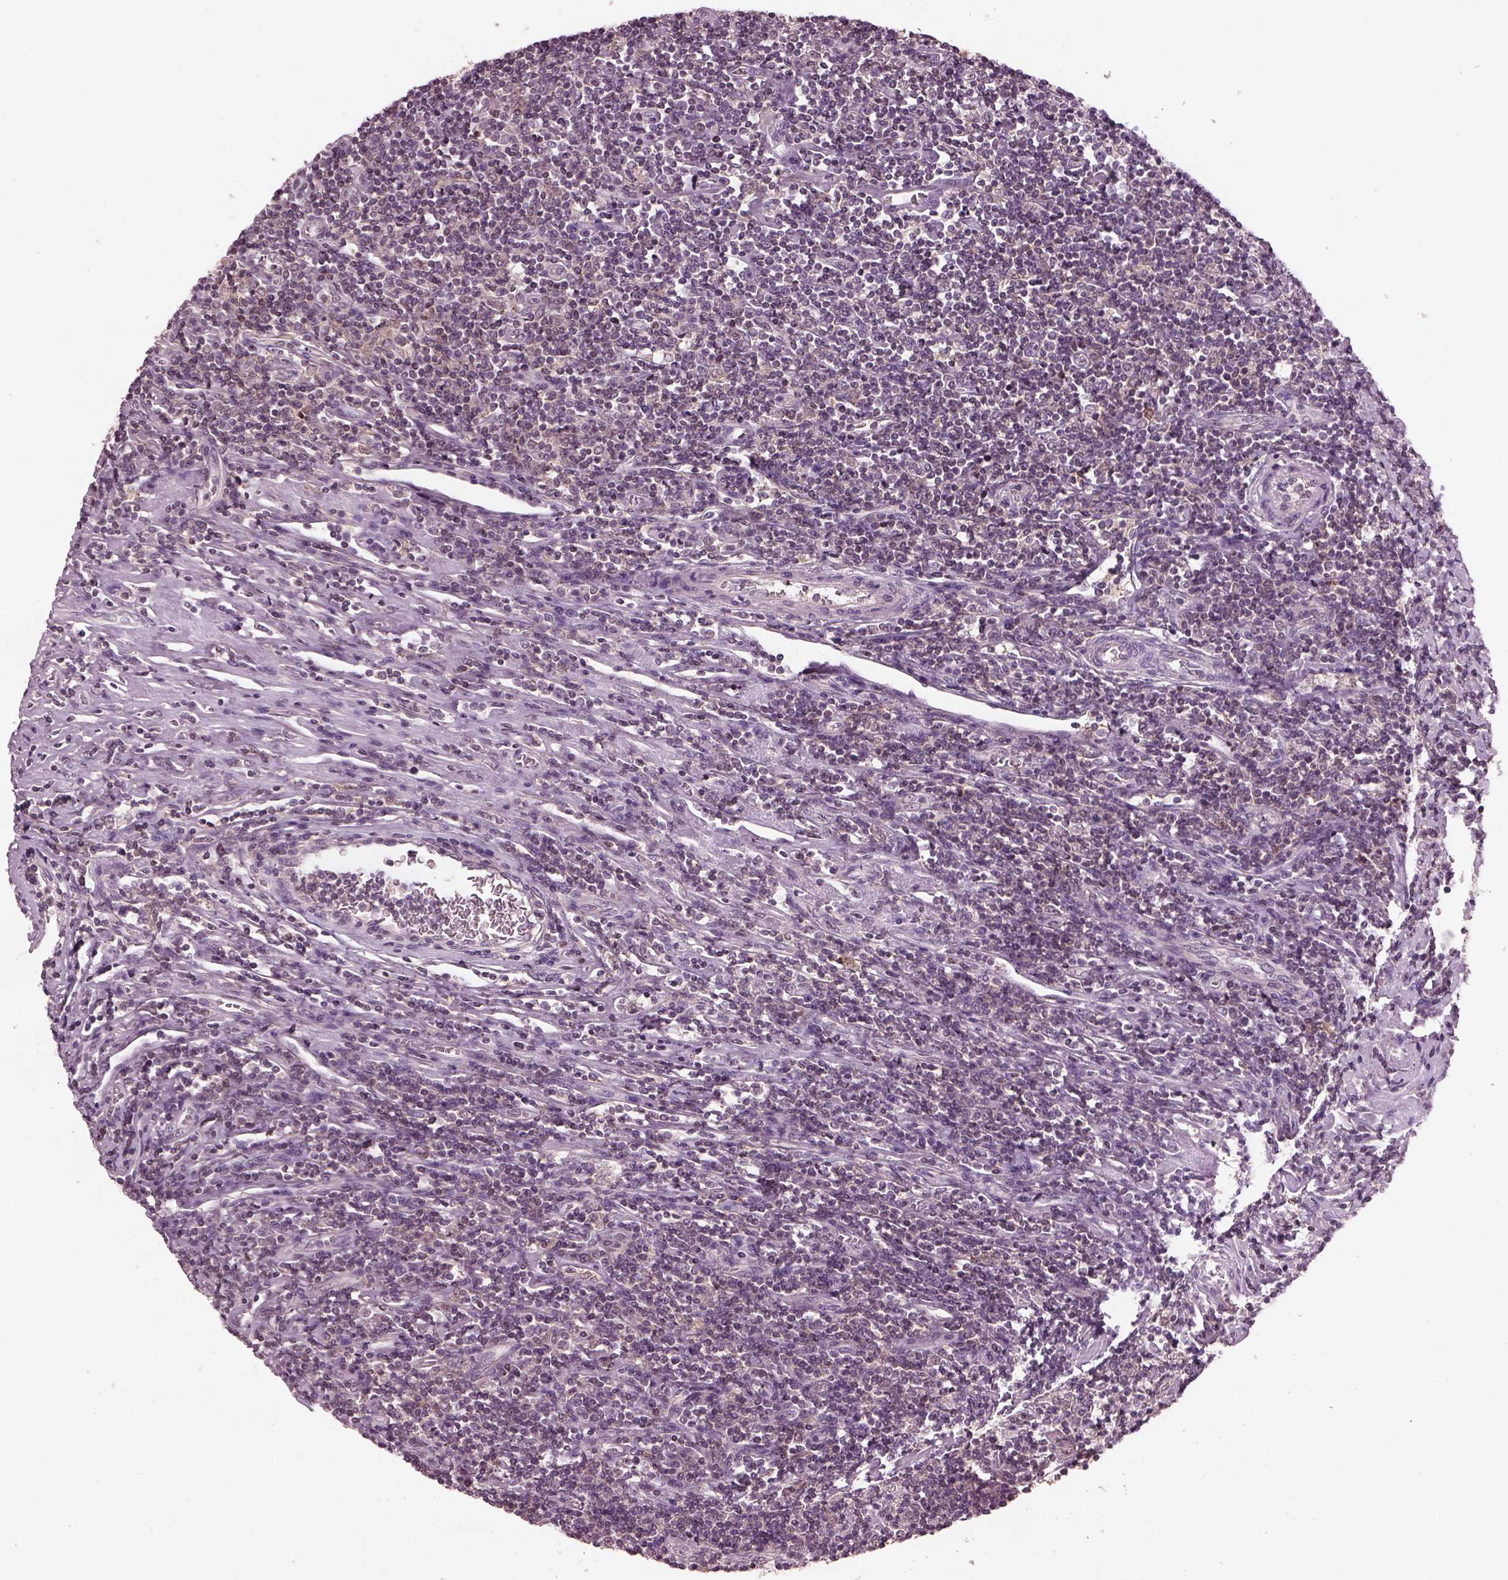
{"staining": {"intensity": "weak", "quantity": "25%-75%", "location": "cytoplasmic/membranous"}, "tissue": "lymphoma", "cell_type": "Tumor cells", "image_type": "cancer", "snomed": [{"axis": "morphology", "description": "Hodgkin's disease, NOS"}, {"axis": "topography", "description": "Lymph node"}], "caption": "IHC (DAB) staining of human lymphoma shows weak cytoplasmic/membranous protein expression in approximately 25%-75% of tumor cells.", "gene": "SRI", "patient": {"sex": "male", "age": 40}}